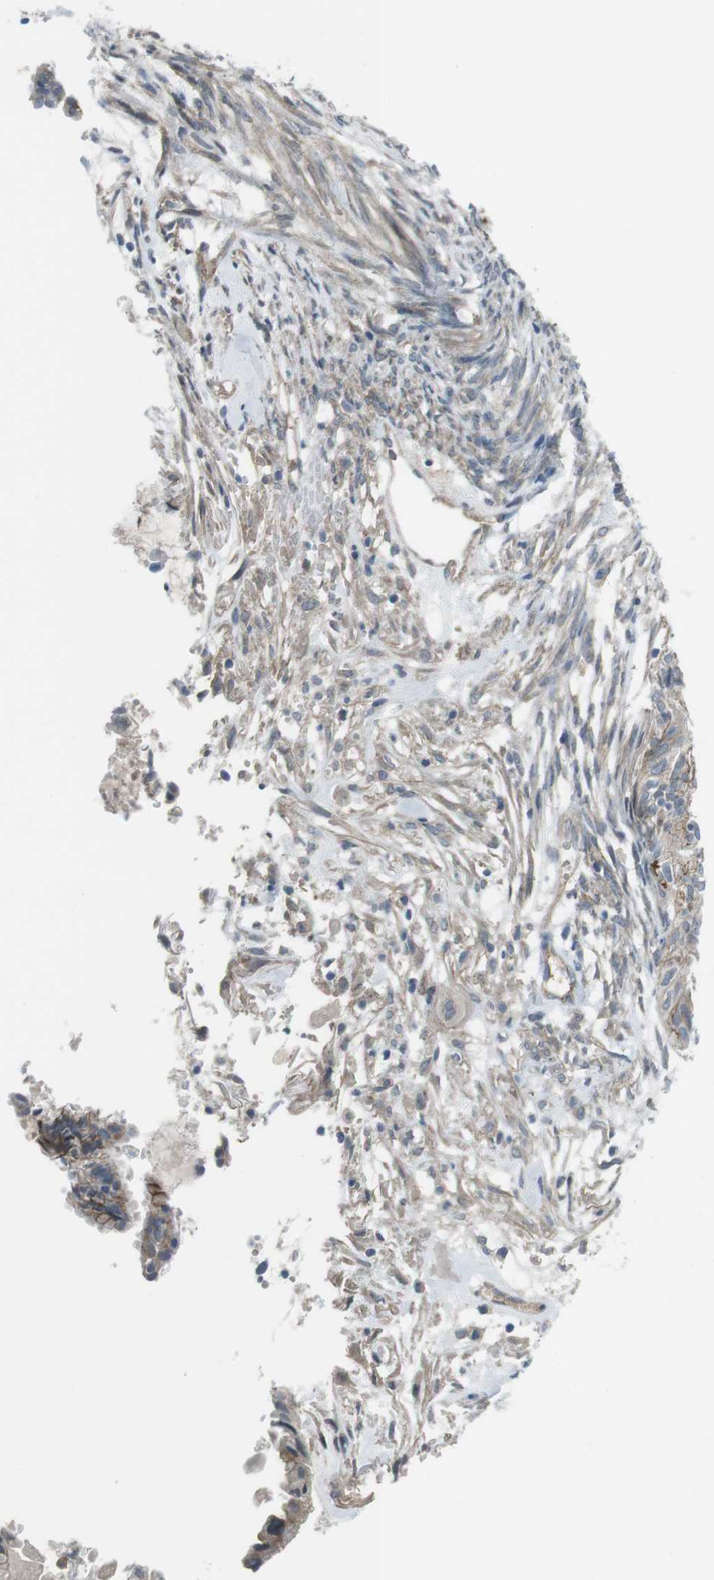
{"staining": {"intensity": "moderate", "quantity": "<25%", "location": "cytoplasmic/membranous"}, "tissue": "cervical cancer", "cell_type": "Tumor cells", "image_type": "cancer", "snomed": [{"axis": "morphology", "description": "Normal tissue, NOS"}, {"axis": "morphology", "description": "Adenocarcinoma, NOS"}, {"axis": "topography", "description": "Cervix"}, {"axis": "topography", "description": "Endometrium"}], "caption": "Immunohistochemical staining of adenocarcinoma (cervical) shows low levels of moderate cytoplasmic/membranous positivity in approximately <25% of tumor cells.", "gene": "ANK2", "patient": {"sex": "female", "age": 86}}